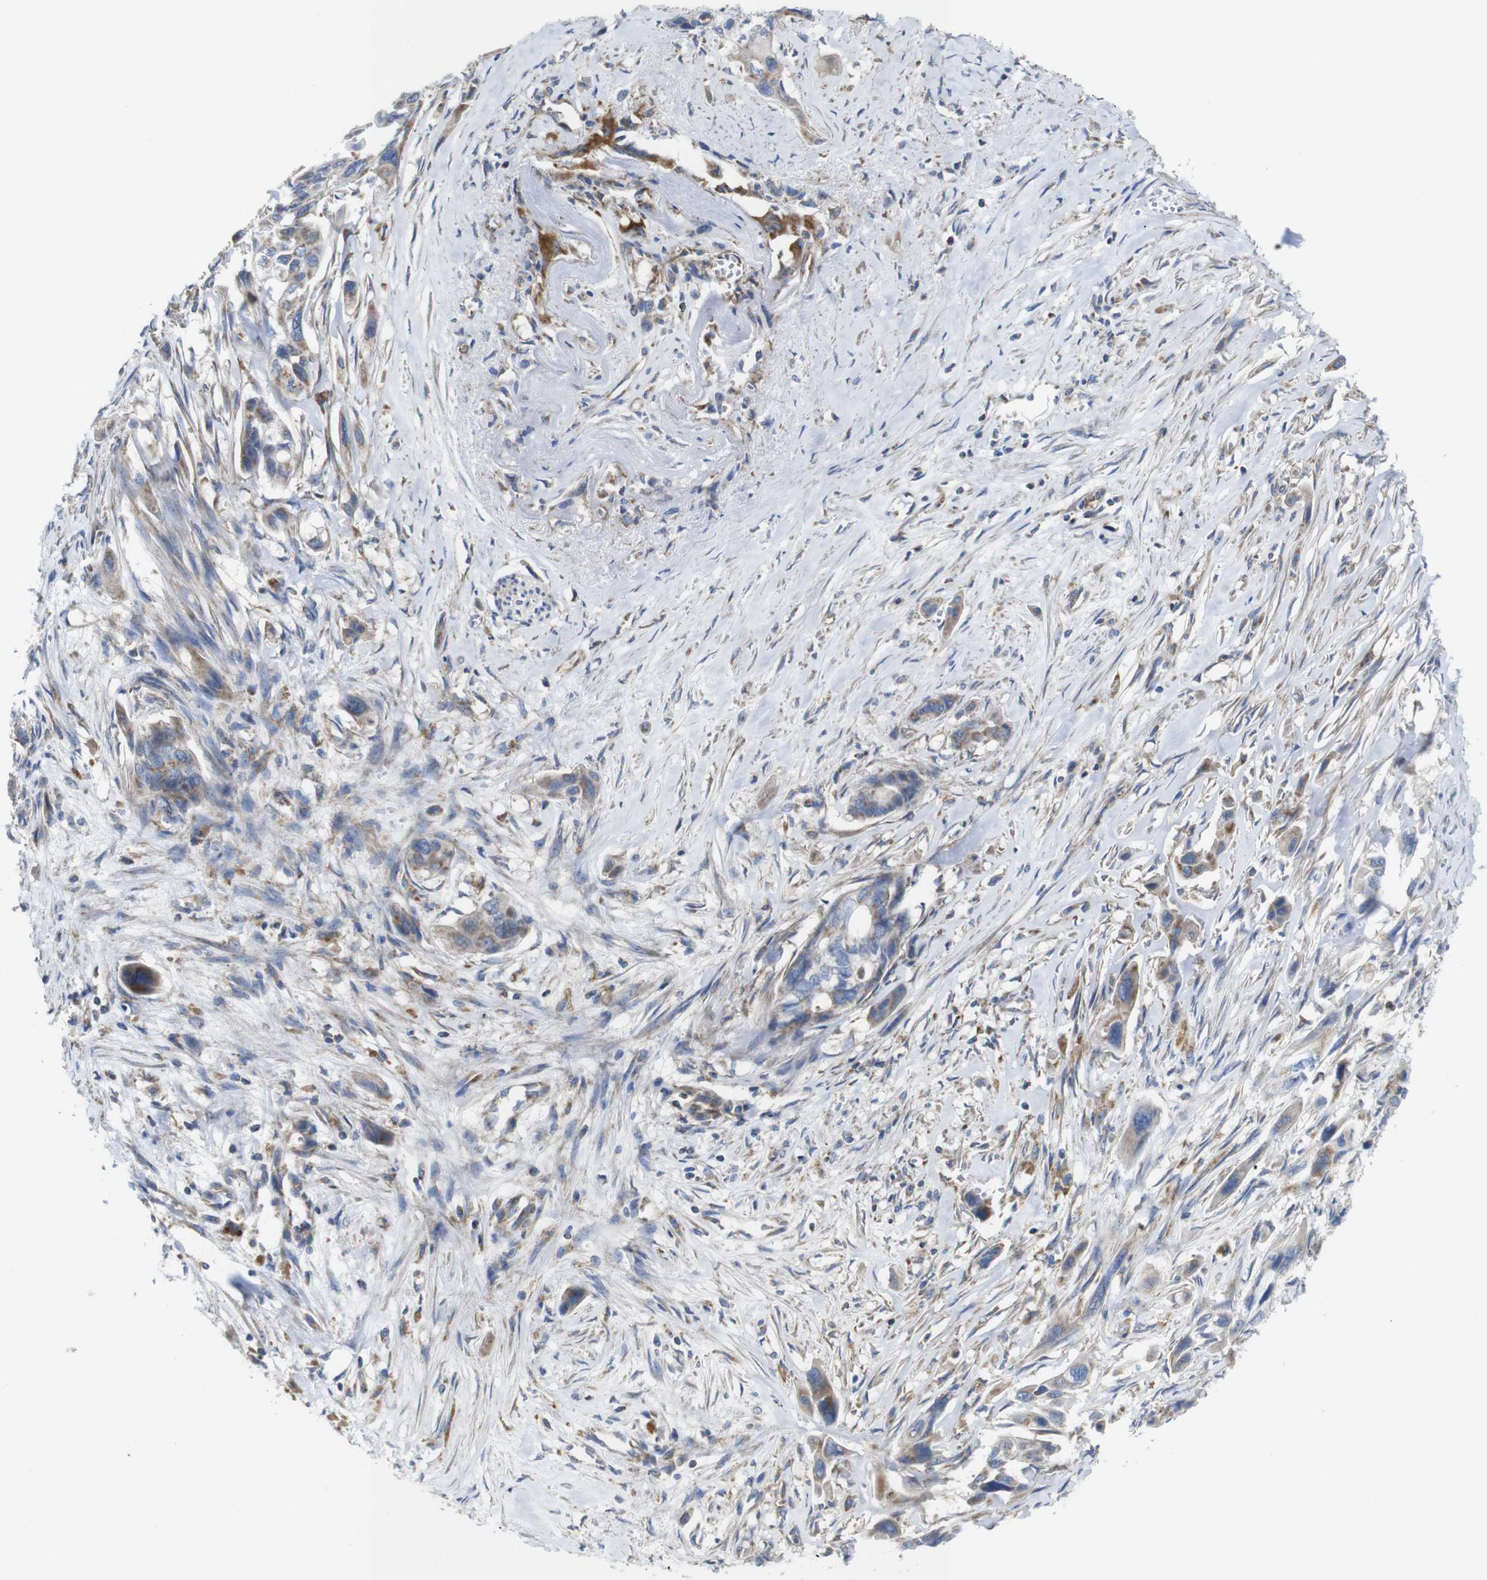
{"staining": {"intensity": "moderate", "quantity": ">75%", "location": "cytoplasmic/membranous"}, "tissue": "pancreatic cancer", "cell_type": "Tumor cells", "image_type": "cancer", "snomed": [{"axis": "morphology", "description": "Adenocarcinoma, NOS"}, {"axis": "topography", "description": "Pancreas"}], "caption": "A photomicrograph of pancreatic cancer (adenocarcinoma) stained for a protein displays moderate cytoplasmic/membranous brown staining in tumor cells.", "gene": "PDCD1LG2", "patient": {"sex": "male", "age": 73}}